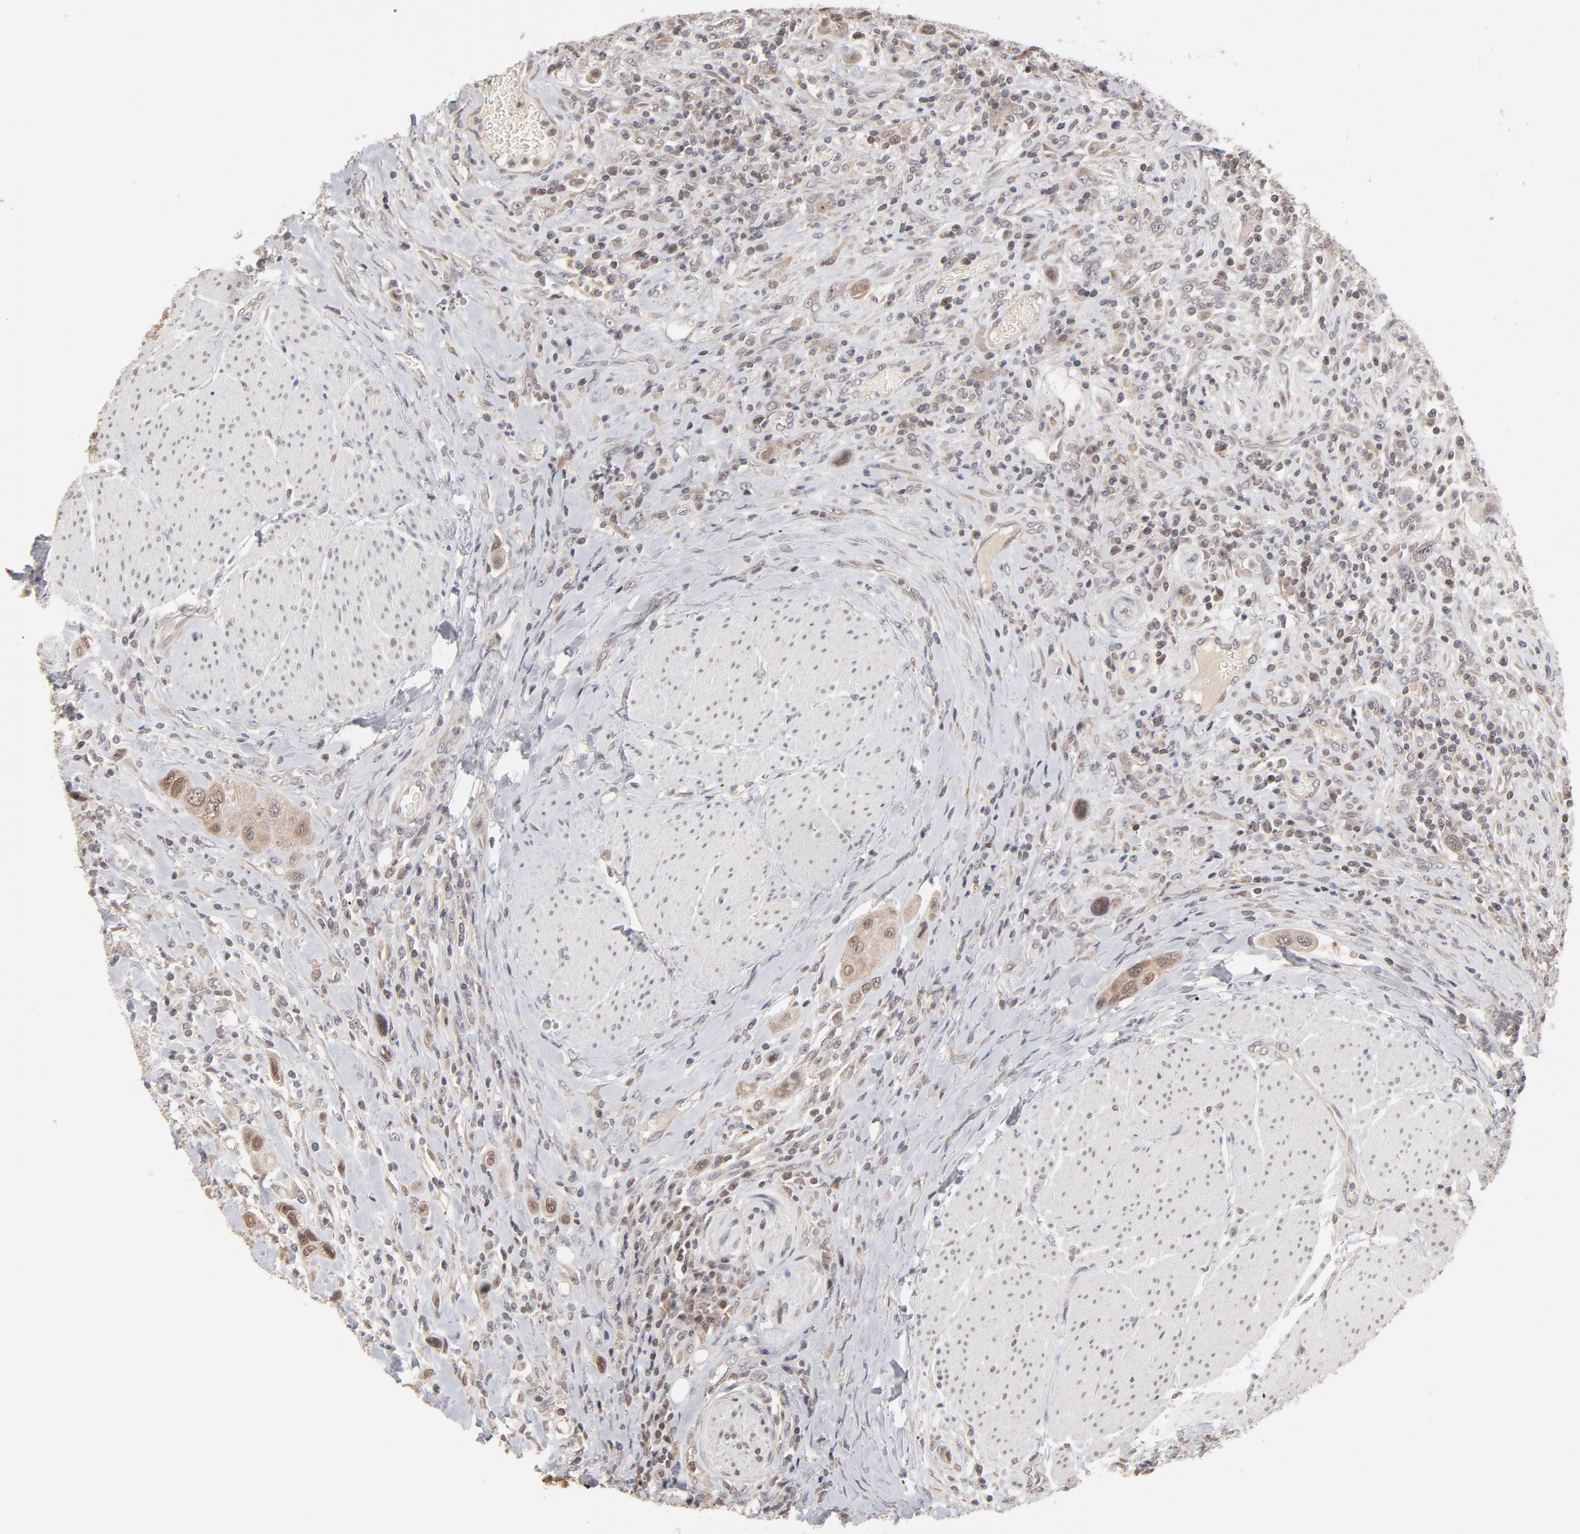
{"staining": {"intensity": "moderate", "quantity": ">75%", "location": "cytoplasmic/membranous,nuclear"}, "tissue": "urothelial cancer", "cell_type": "Tumor cells", "image_type": "cancer", "snomed": [{"axis": "morphology", "description": "Urothelial carcinoma, High grade"}, {"axis": "topography", "description": "Urinary bladder"}], "caption": "This is an image of IHC staining of high-grade urothelial carcinoma, which shows moderate staining in the cytoplasmic/membranous and nuclear of tumor cells.", "gene": "ARIH1", "patient": {"sex": "male", "age": 50}}